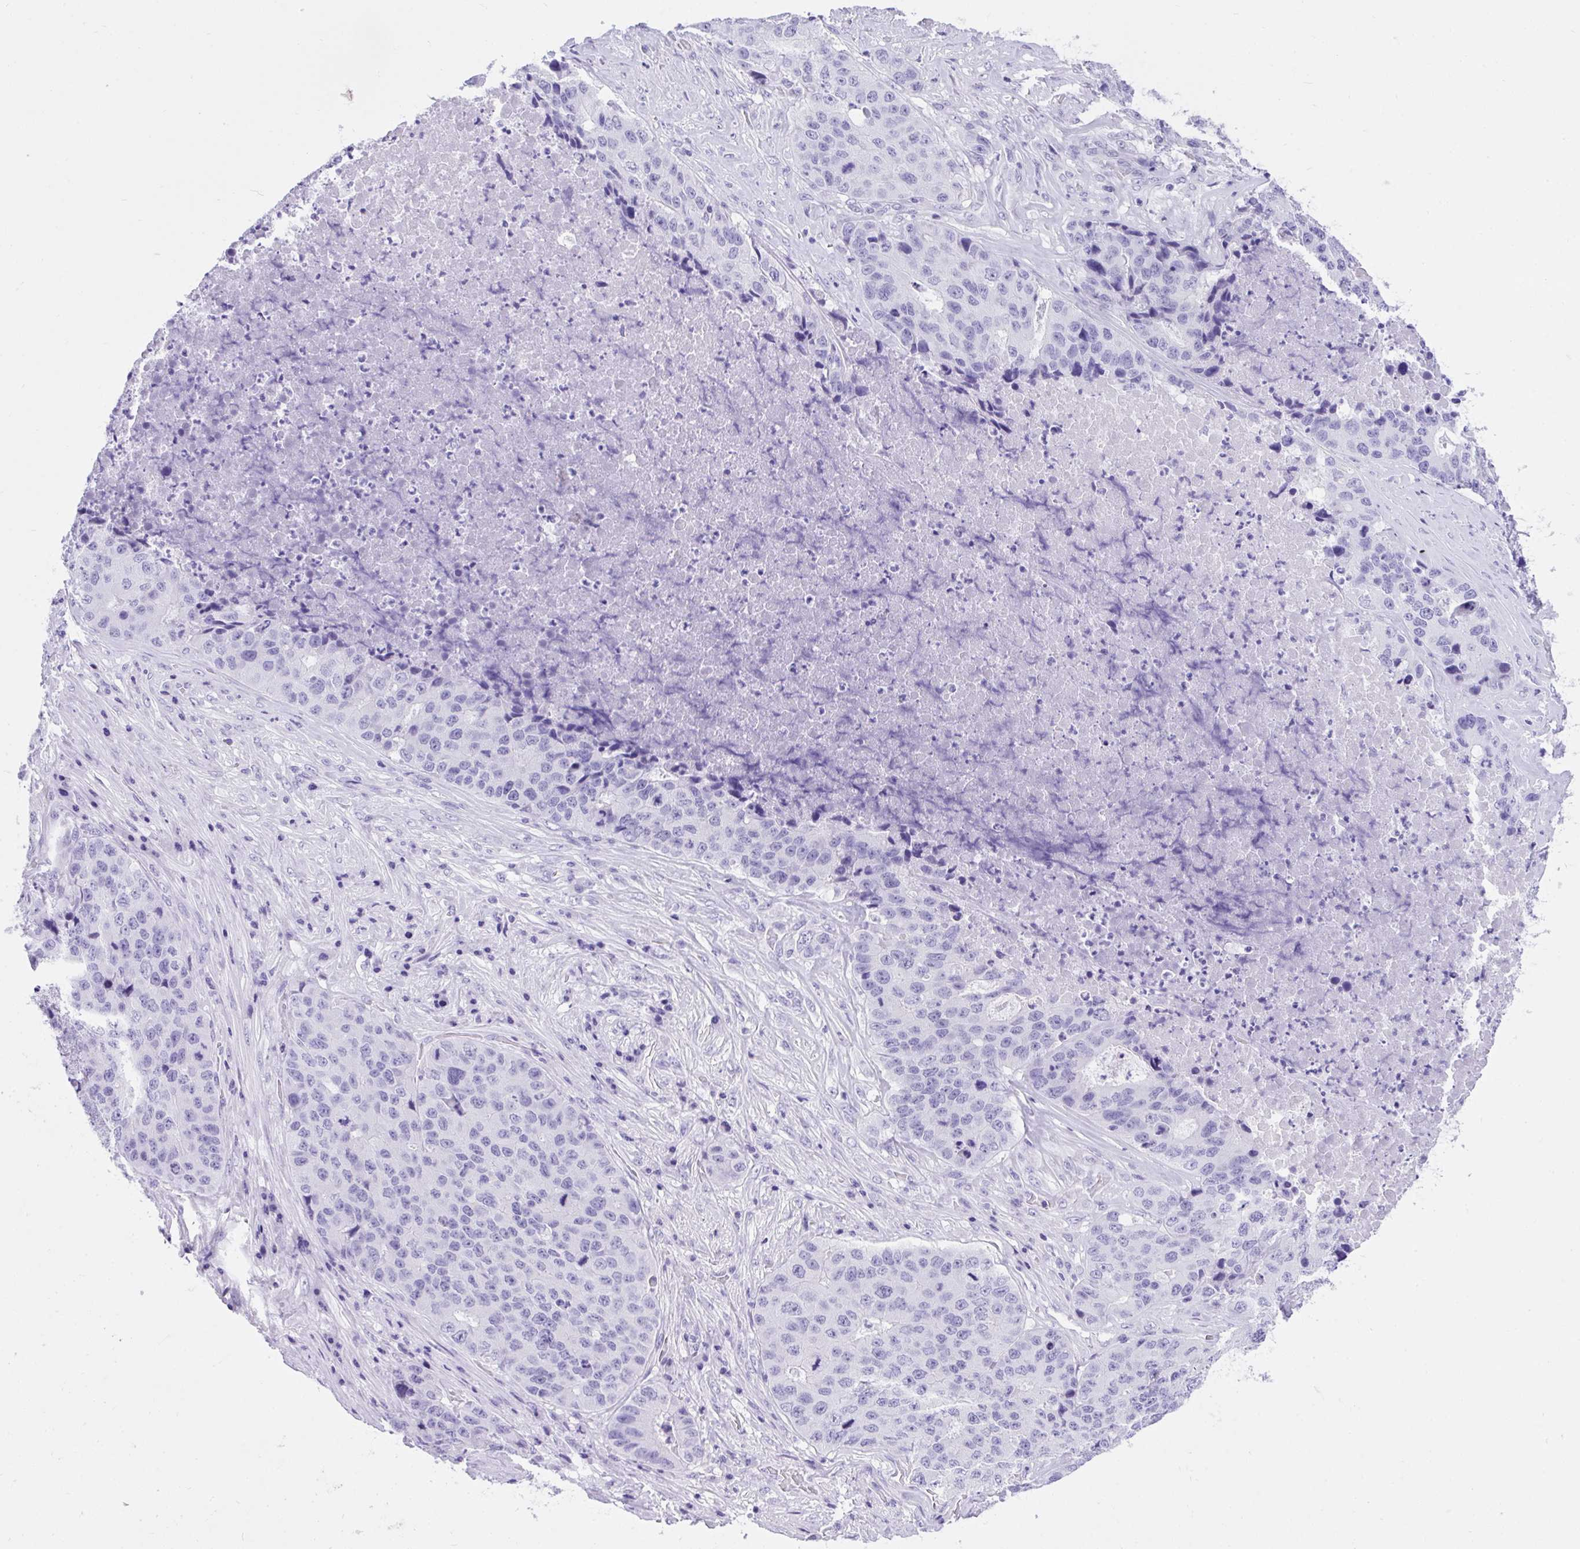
{"staining": {"intensity": "negative", "quantity": "none", "location": "none"}, "tissue": "stomach cancer", "cell_type": "Tumor cells", "image_type": "cancer", "snomed": [{"axis": "morphology", "description": "Adenocarcinoma, NOS"}, {"axis": "topography", "description": "Stomach"}], "caption": "DAB immunohistochemical staining of stomach cancer reveals no significant expression in tumor cells. Nuclei are stained in blue.", "gene": "KCNN4", "patient": {"sex": "male", "age": 71}}